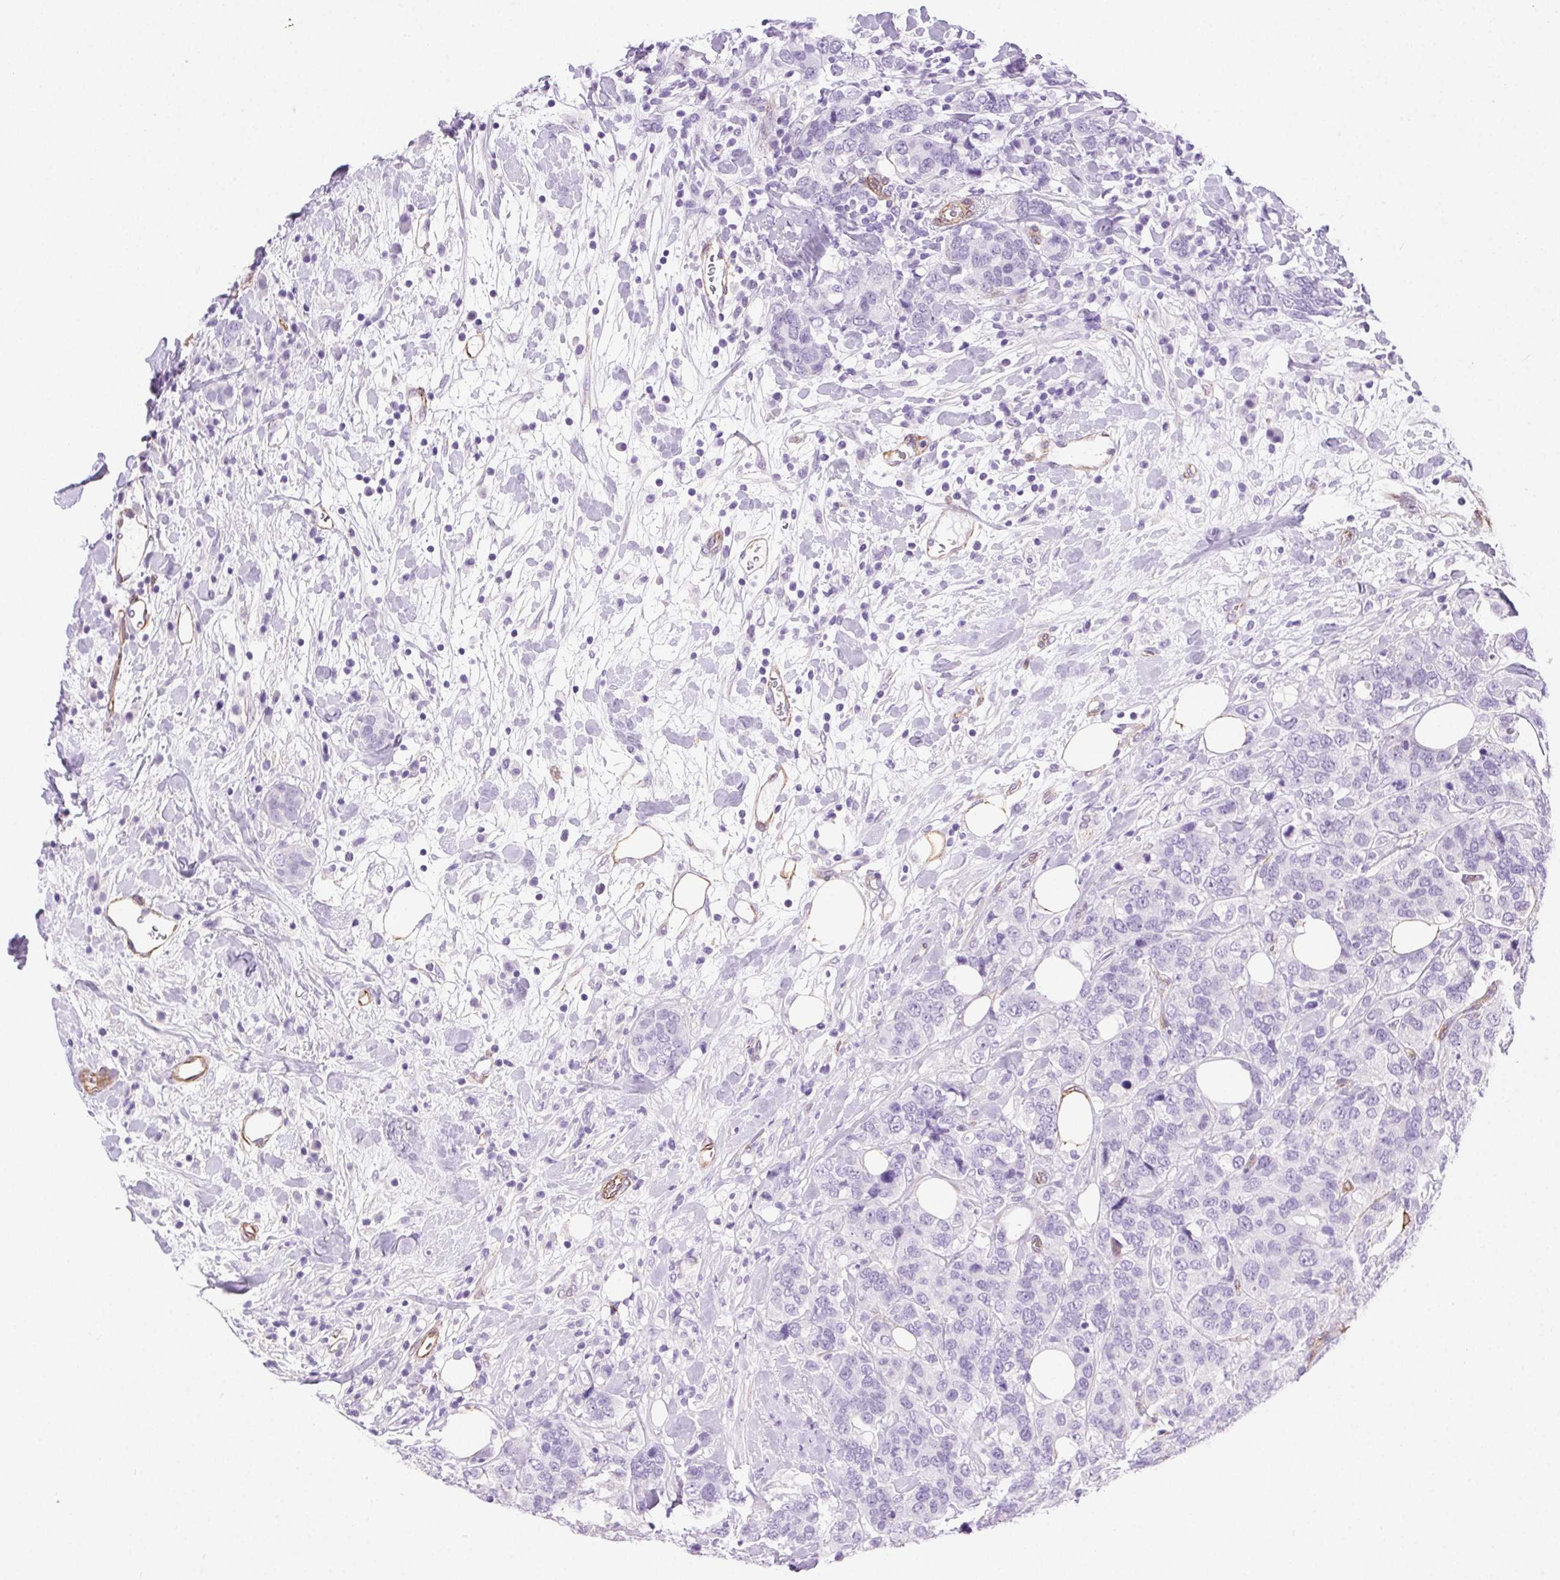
{"staining": {"intensity": "negative", "quantity": "none", "location": "none"}, "tissue": "breast cancer", "cell_type": "Tumor cells", "image_type": "cancer", "snomed": [{"axis": "morphology", "description": "Lobular carcinoma"}, {"axis": "topography", "description": "Breast"}], "caption": "A histopathology image of lobular carcinoma (breast) stained for a protein demonstrates no brown staining in tumor cells.", "gene": "SHCBP1L", "patient": {"sex": "female", "age": 59}}